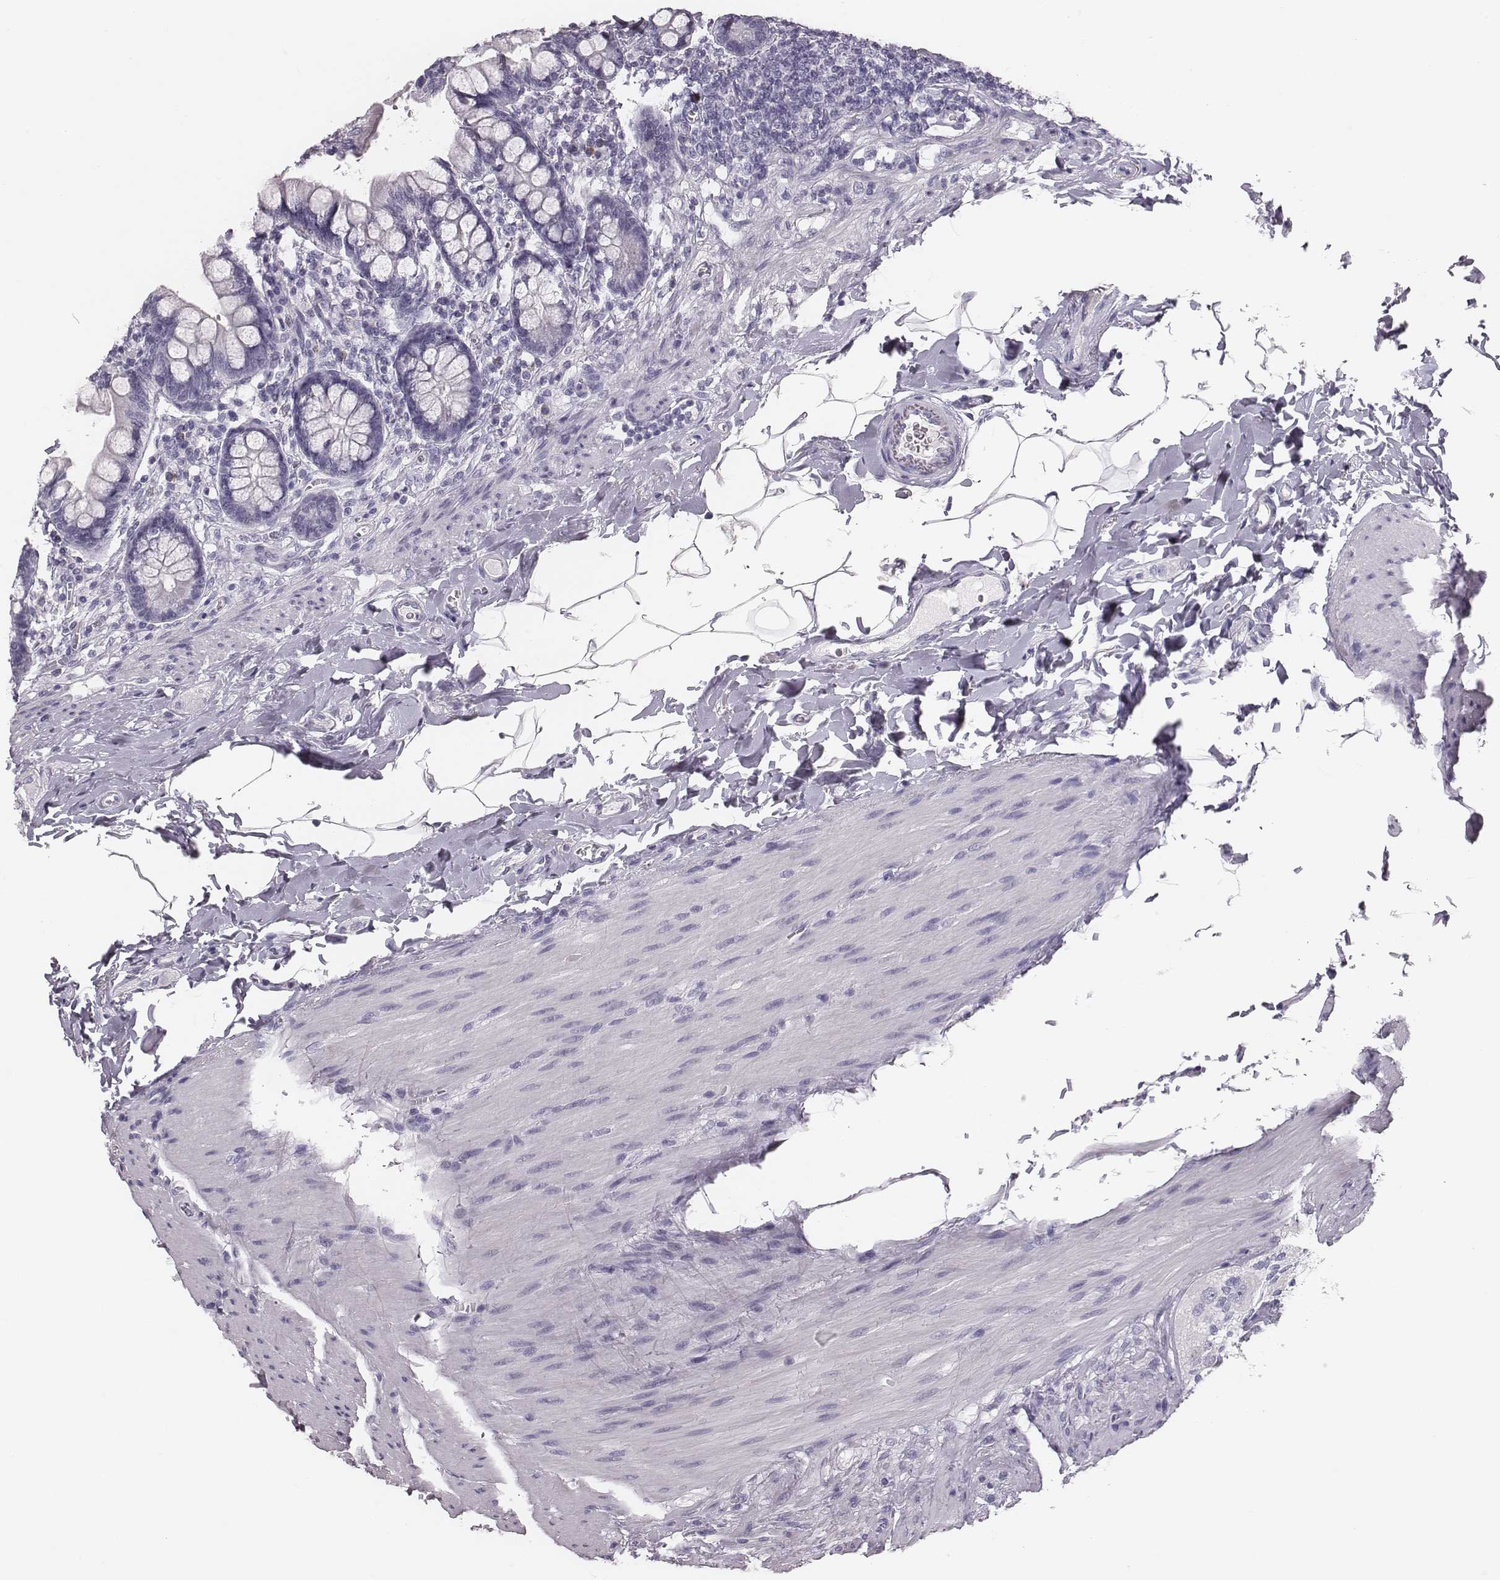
{"staining": {"intensity": "negative", "quantity": "none", "location": "none"}, "tissue": "small intestine", "cell_type": "Glandular cells", "image_type": "normal", "snomed": [{"axis": "morphology", "description": "Normal tissue, NOS"}, {"axis": "topography", "description": "Small intestine"}], "caption": "DAB (3,3'-diaminobenzidine) immunohistochemical staining of normal human small intestine exhibits no significant staining in glandular cells.", "gene": "CSH1", "patient": {"sex": "female", "age": 56}}